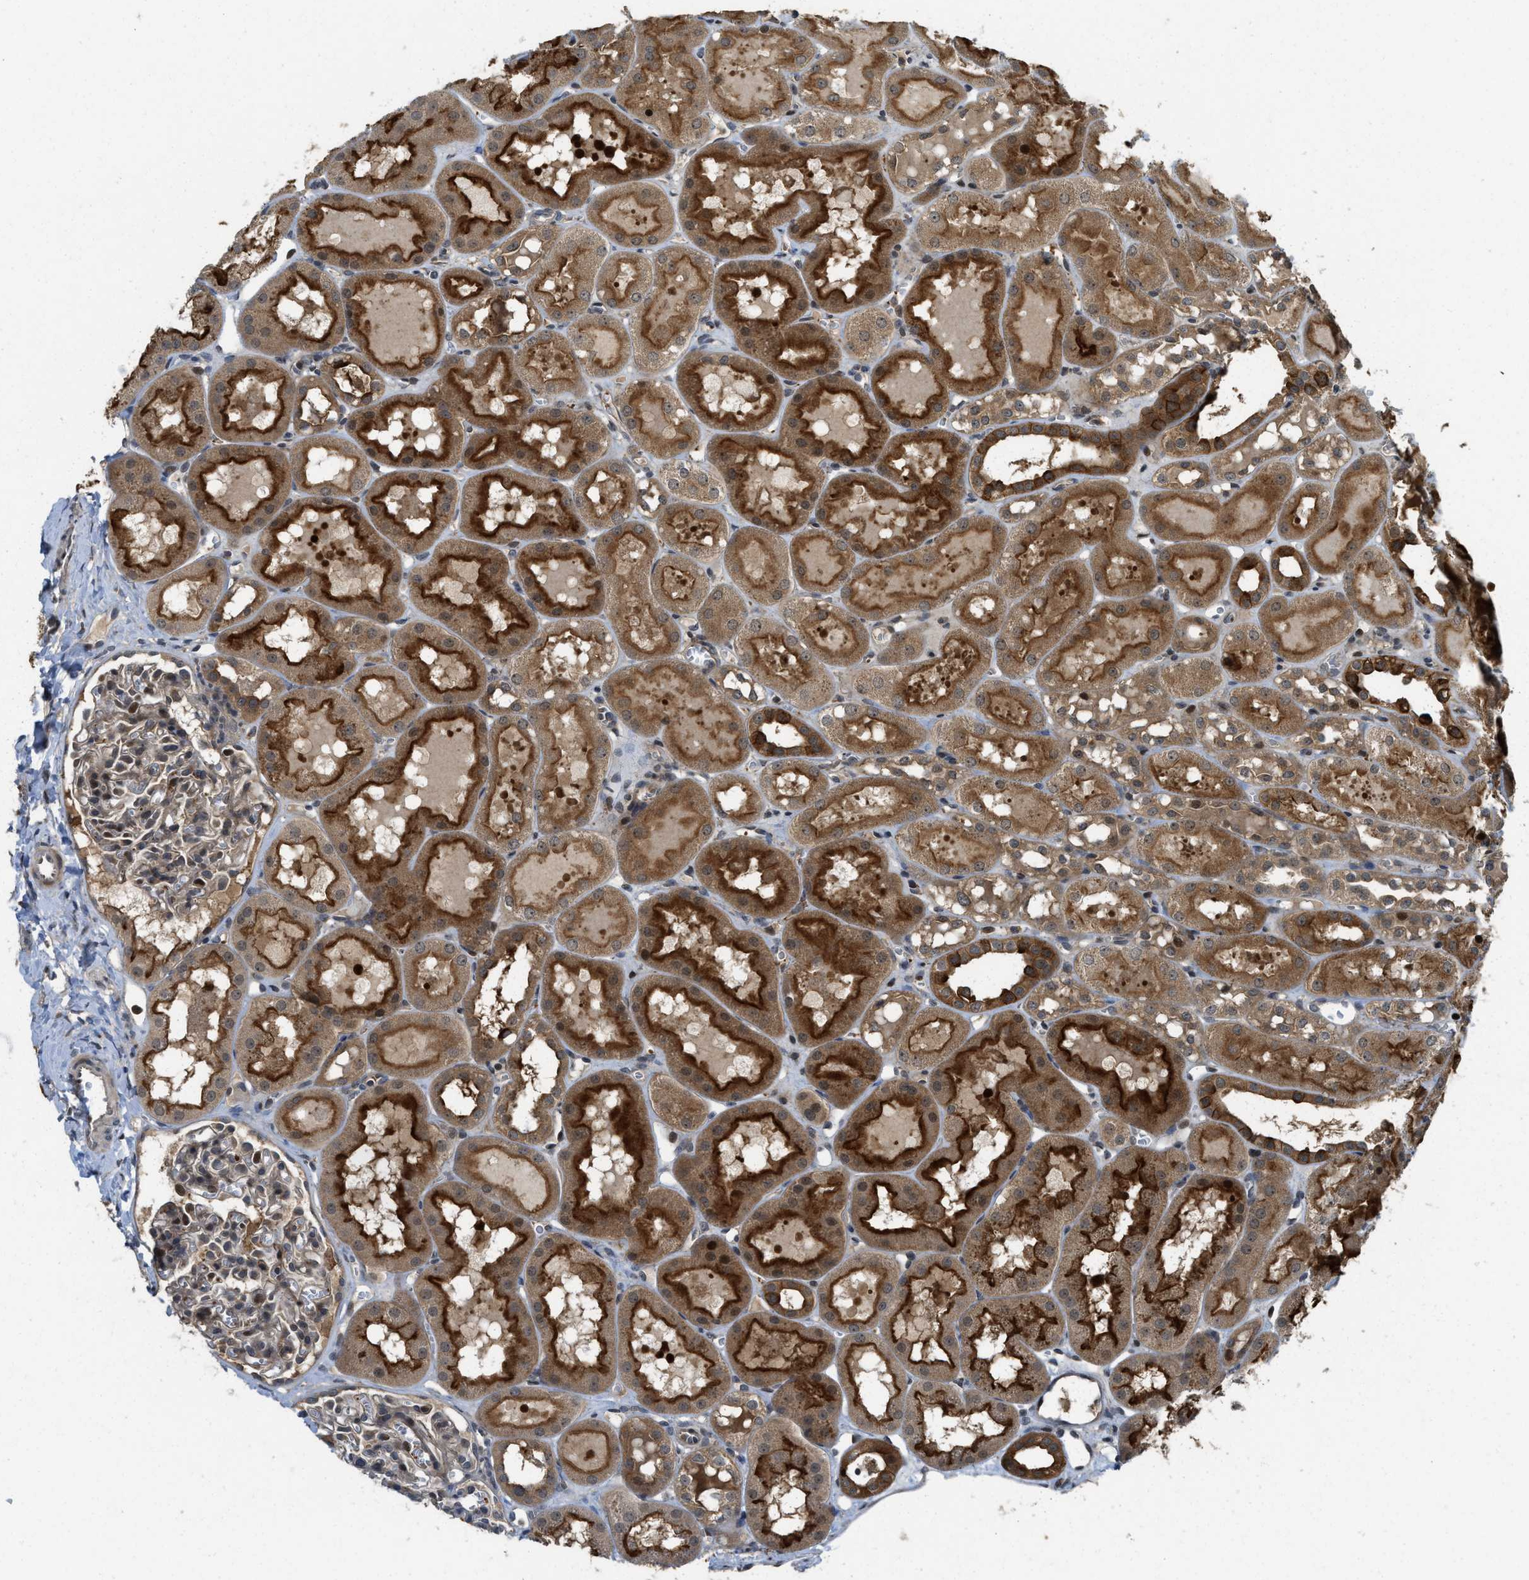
{"staining": {"intensity": "moderate", "quantity": "<25%", "location": "nuclear"}, "tissue": "kidney", "cell_type": "Cells in glomeruli", "image_type": "normal", "snomed": [{"axis": "morphology", "description": "Normal tissue, NOS"}, {"axis": "topography", "description": "Kidney"}, {"axis": "topography", "description": "Urinary bladder"}], "caption": "A brown stain labels moderate nuclear positivity of a protein in cells in glomeruli of normal human kidney. Using DAB (brown) and hematoxylin (blue) stains, captured at high magnification using brightfield microscopy.", "gene": "DNAJC28", "patient": {"sex": "male", "age": 16}}